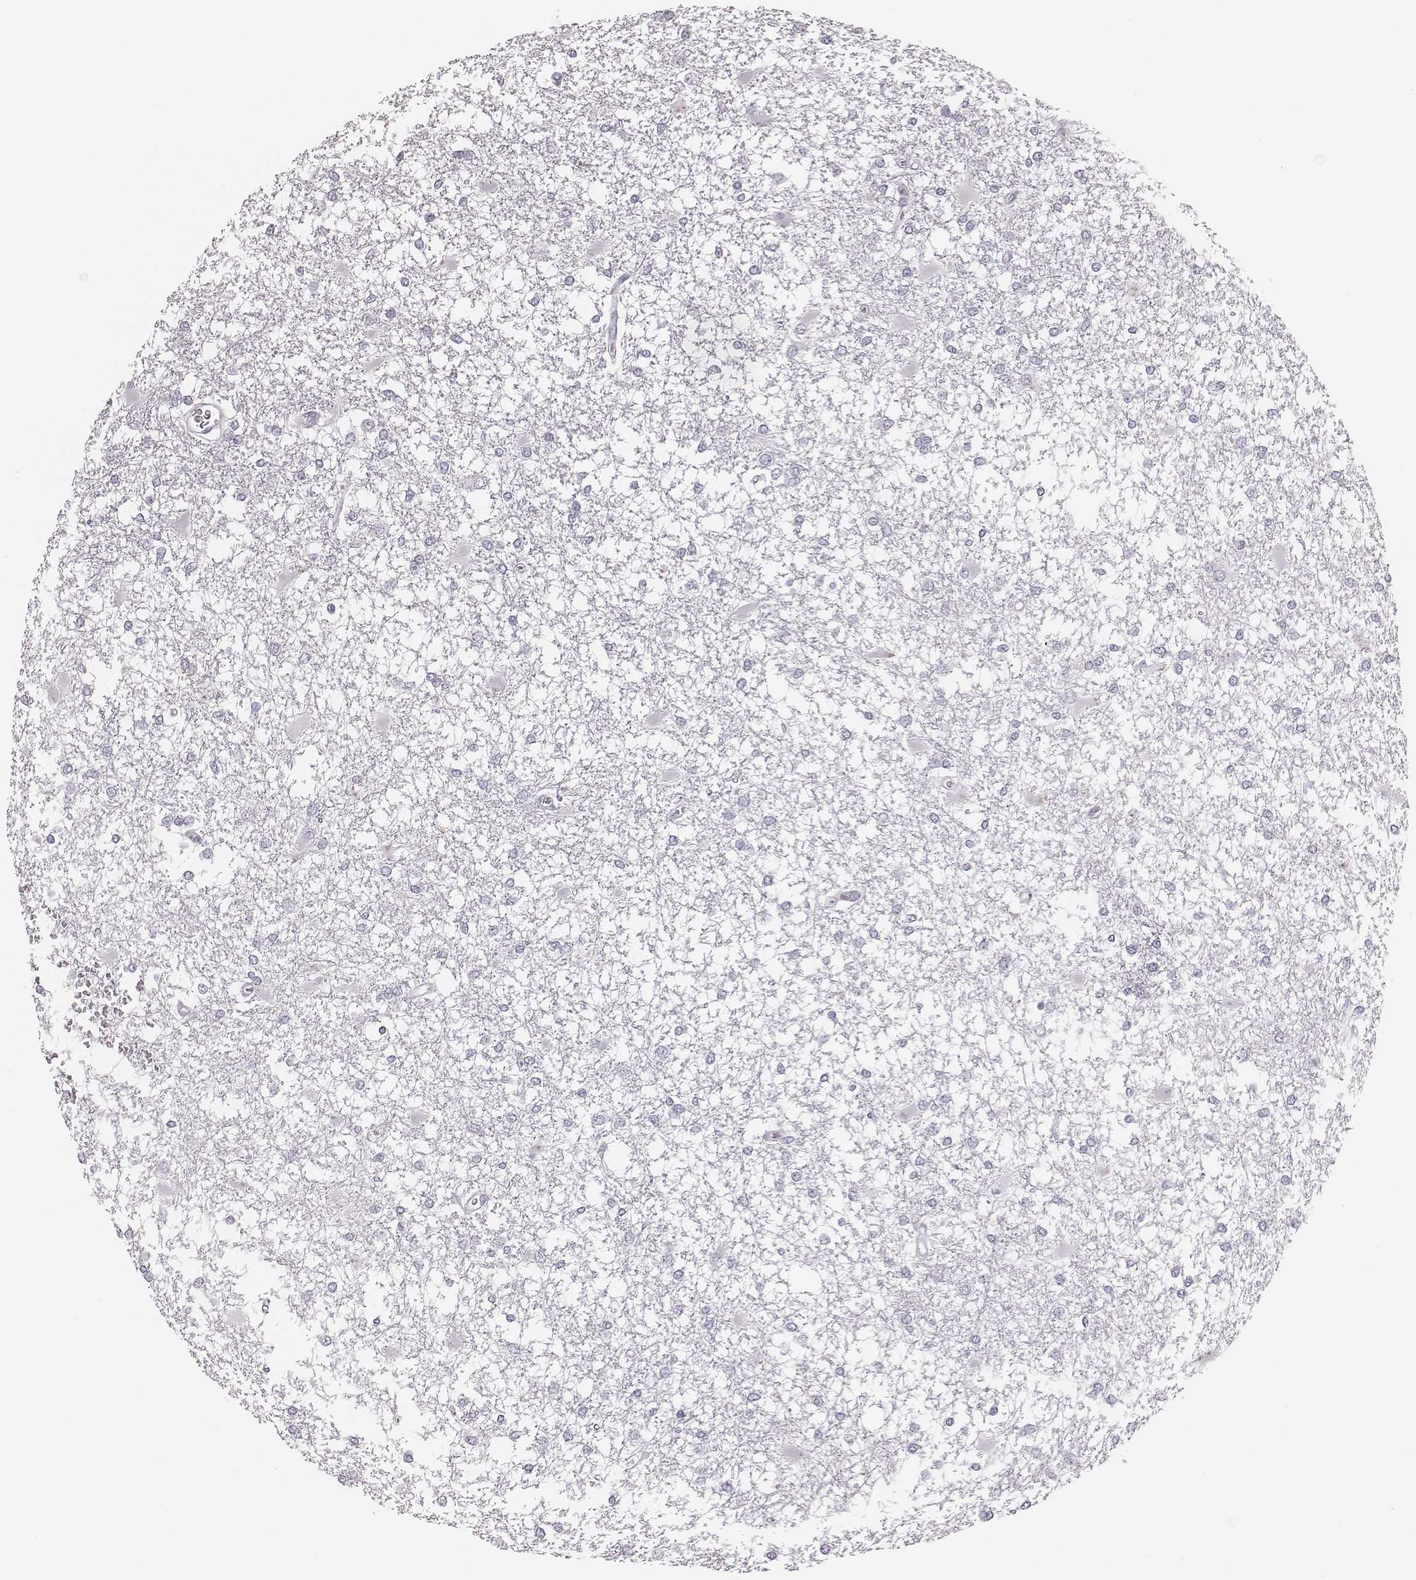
{"staining": {"intensity": "negative", "quantity": "none", "location": "none"}, "tissue": "glioma", "cell_type": "Tumor cells", "image_type": "cancer", "snomed": [{"axis": "morphology", "description": "Glioma, malignant, High grade"}, {"axis": "topography", "description": "Cerebral cortex"}], "caption": "A high-resolution image shows immunohistochemistry staining of glioma, which displays no significant staining in tumor cells.", "gene": "CSH1", "patient": {"sex": "male", "age": 79}}